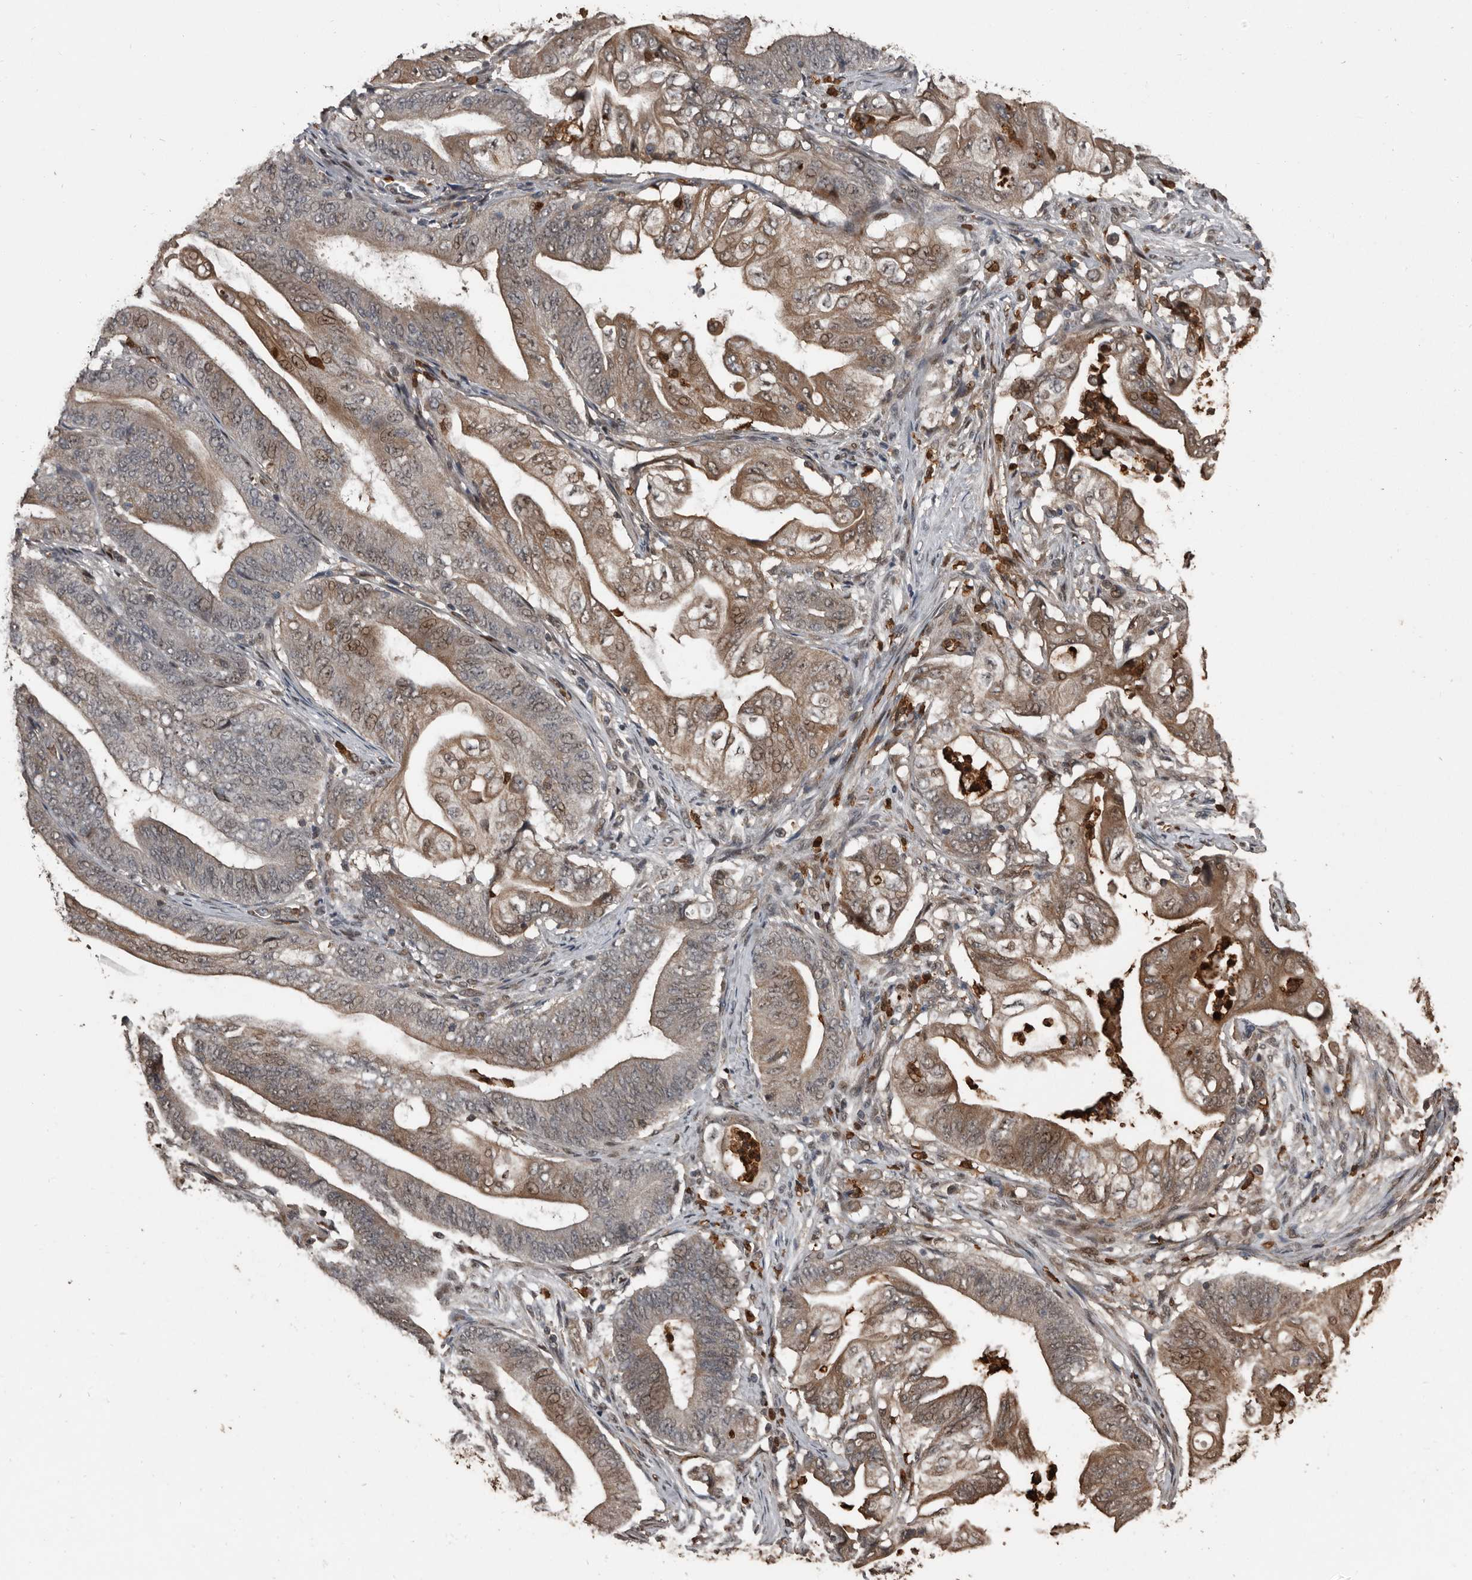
{"staining": {"intensity": "moderate", "quantity": ">75%", "location": "cytoplasmic/membranous,nuclear"}, "tissue": "stomach cancer", "cell_type": "Tumor cells", "image_type": "cancer", "snomed": [{"axis": "morphology", "description": "Adenocarcinoma, NOS"}, {"axis": "topography", "description": "Stomach"}], "caption": "Stomach adenocarcinoma was stained to show a protein in brown. There is medium levels of moderate cytoplasmic/membranous and nuclear expression in approximately >75% of tumor cells.", "gene": "FSBP", "patient": {"sex": "female", "age": 73}}